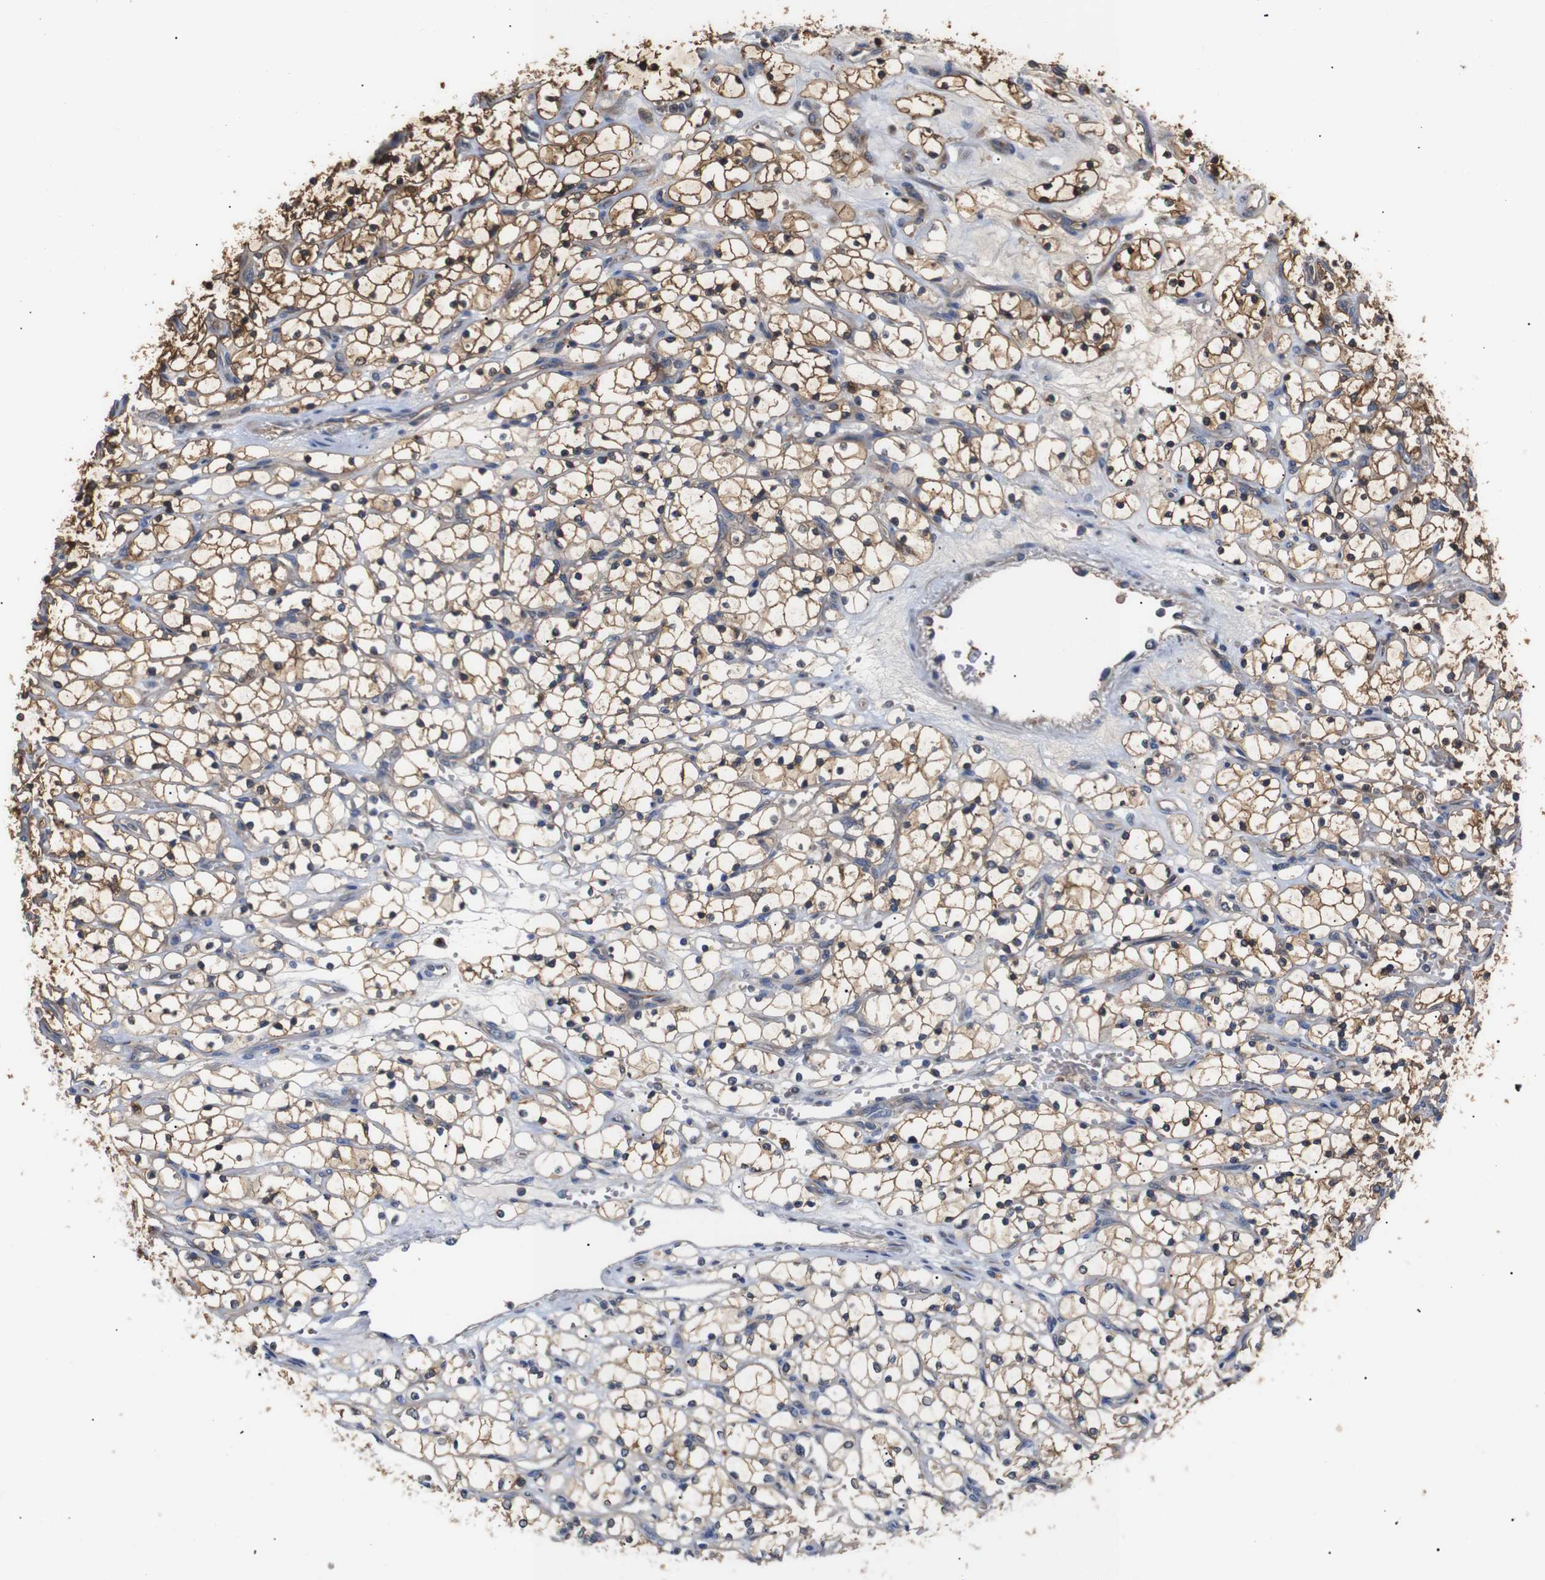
{"staining": {"intensity": "strong", "quantity": ">75%", "location": "cytoplasmic/membranous"}, "tissue": "renal cancer", "cell_type": "Tumor cells", "image_type": "cancer", "snomed": [{"axis": "morphology", "description": "Adenocarcinoma, NOS"}, {"axis": "topography", "description": "Kidney"}], "caption": "The photomicrograph displays a brown stain indicating the presence of a protein in the cytoplasmic/membranous of tumor cells in renal cancer (adenocarcinoma).", "gene": "DDR1", "patient": {"sex": "female", "age": 69}}